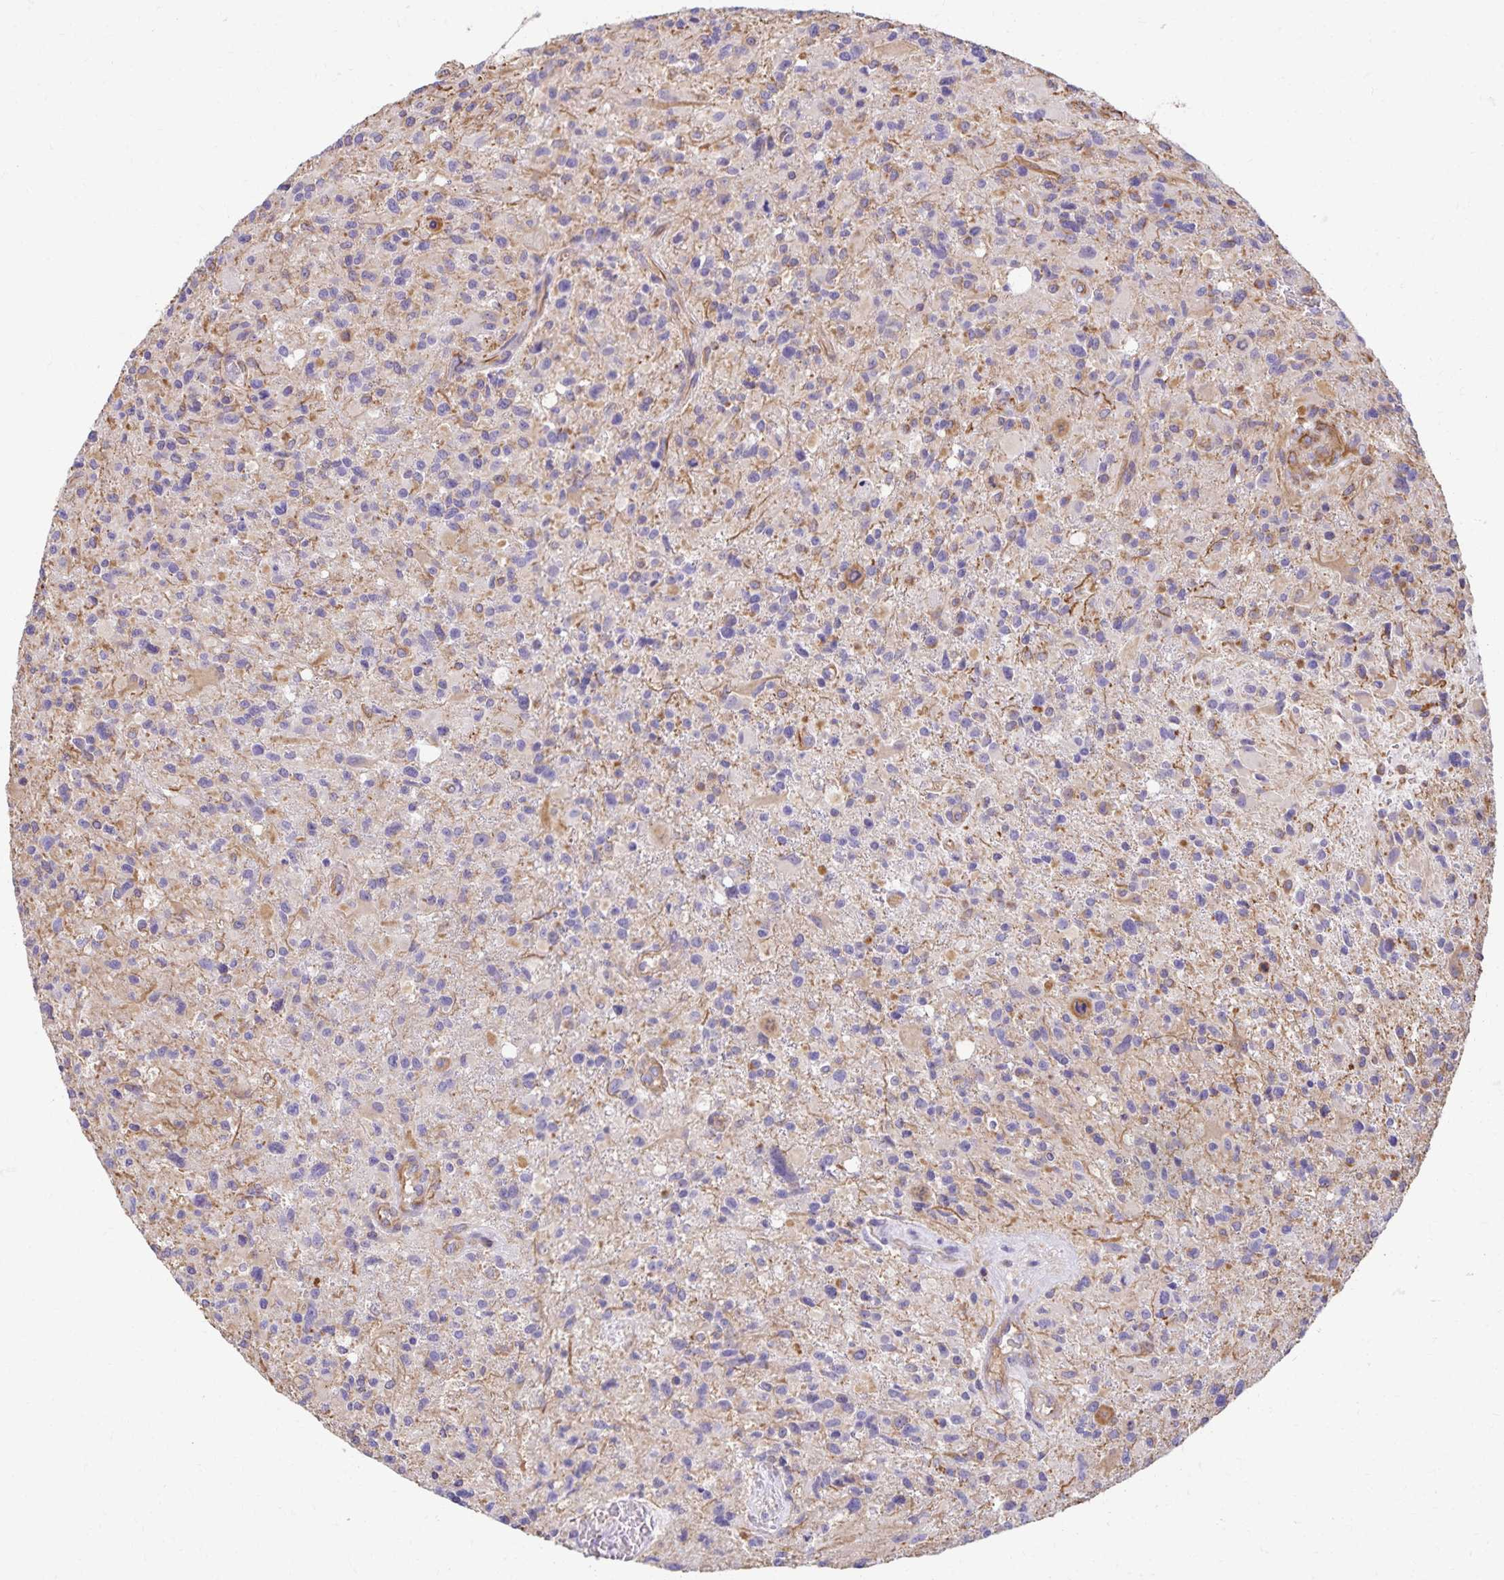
{"staining": {"intensity": "negative", "quantity": "none", "location": "none"}, "tissue": "glioma", "cell_type": "Tumor cells", "image_type": "cancer", "snomed": [{"axis": "morphology", "description": "Glioma, malignant, High grade"}, {"axis": "topography", "description": "Brain"}], "caption": "Tumor cells show no significant protein expression in malignant glioma (high-grade). Brightfield microscopy of immunohistochemistry stained with DAB (brown) and hematoxylin (blue), captured at high magnification.", "gene": "TRPV6", "patient": {"sex": "male", "age": 63}}